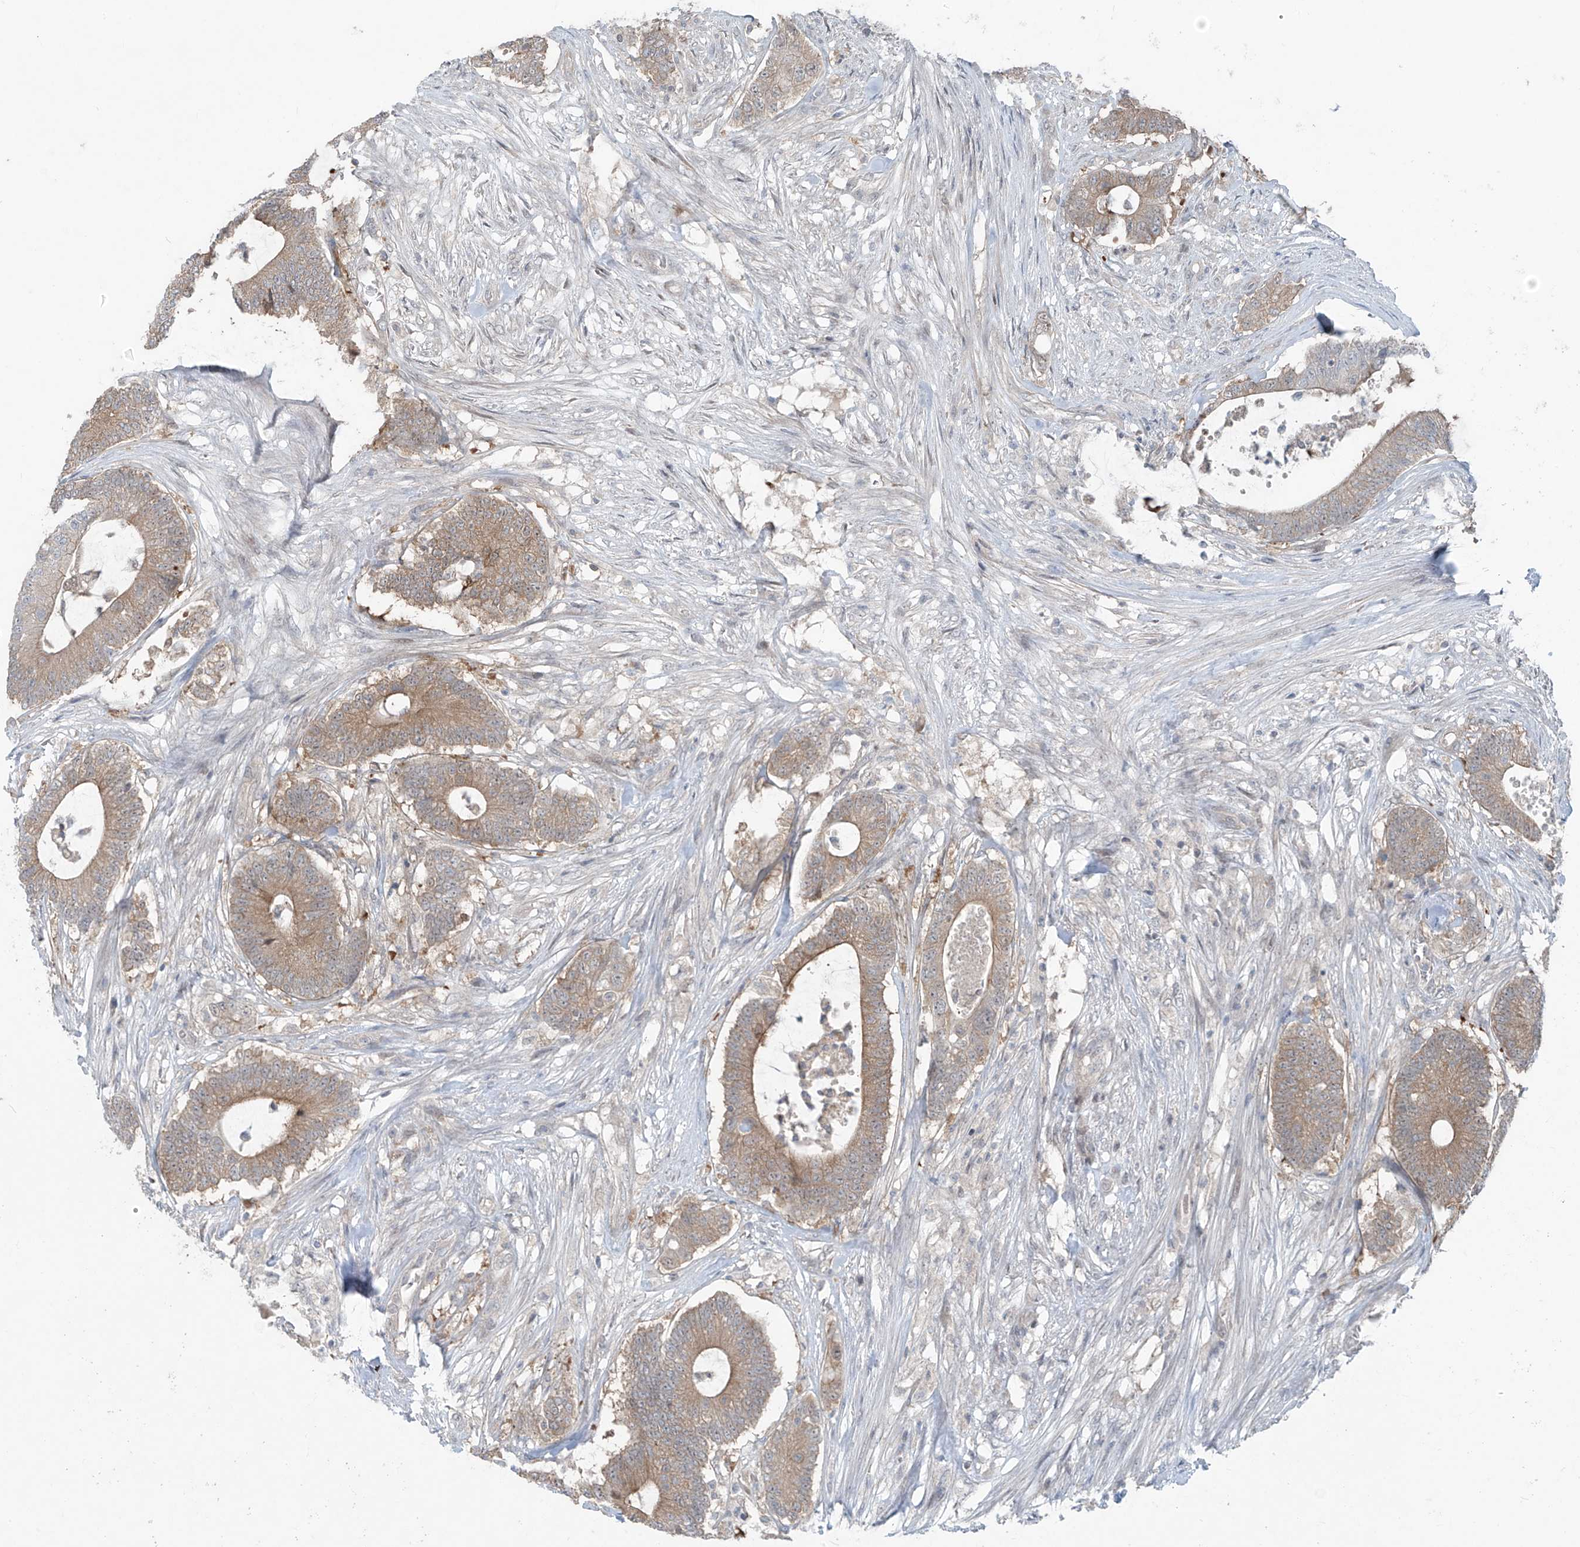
{"staining": {"intensity": "moderate", "quantity": ">75%", "location": "cytoplasmic/membranous"}, "tissue": "colorectal cancer", "cell_type": "Tumor cells", "image_type": "cancer", "snomed": [{"axis": "morphology", "description": "Adenocarcinoma, NOS"}, {"axis": "topography", "description": "Colon"}], "caption": "IHC photomicrograph of colorectal cancer (adenocarcinoma) stained for a protein (brown), which demonstrates medium levels of moderate cytoplasmic/membranous staining in about >75% of tumor cells.", "gene": "PPAT", "patient": {"sex": "female", "age": 84}}